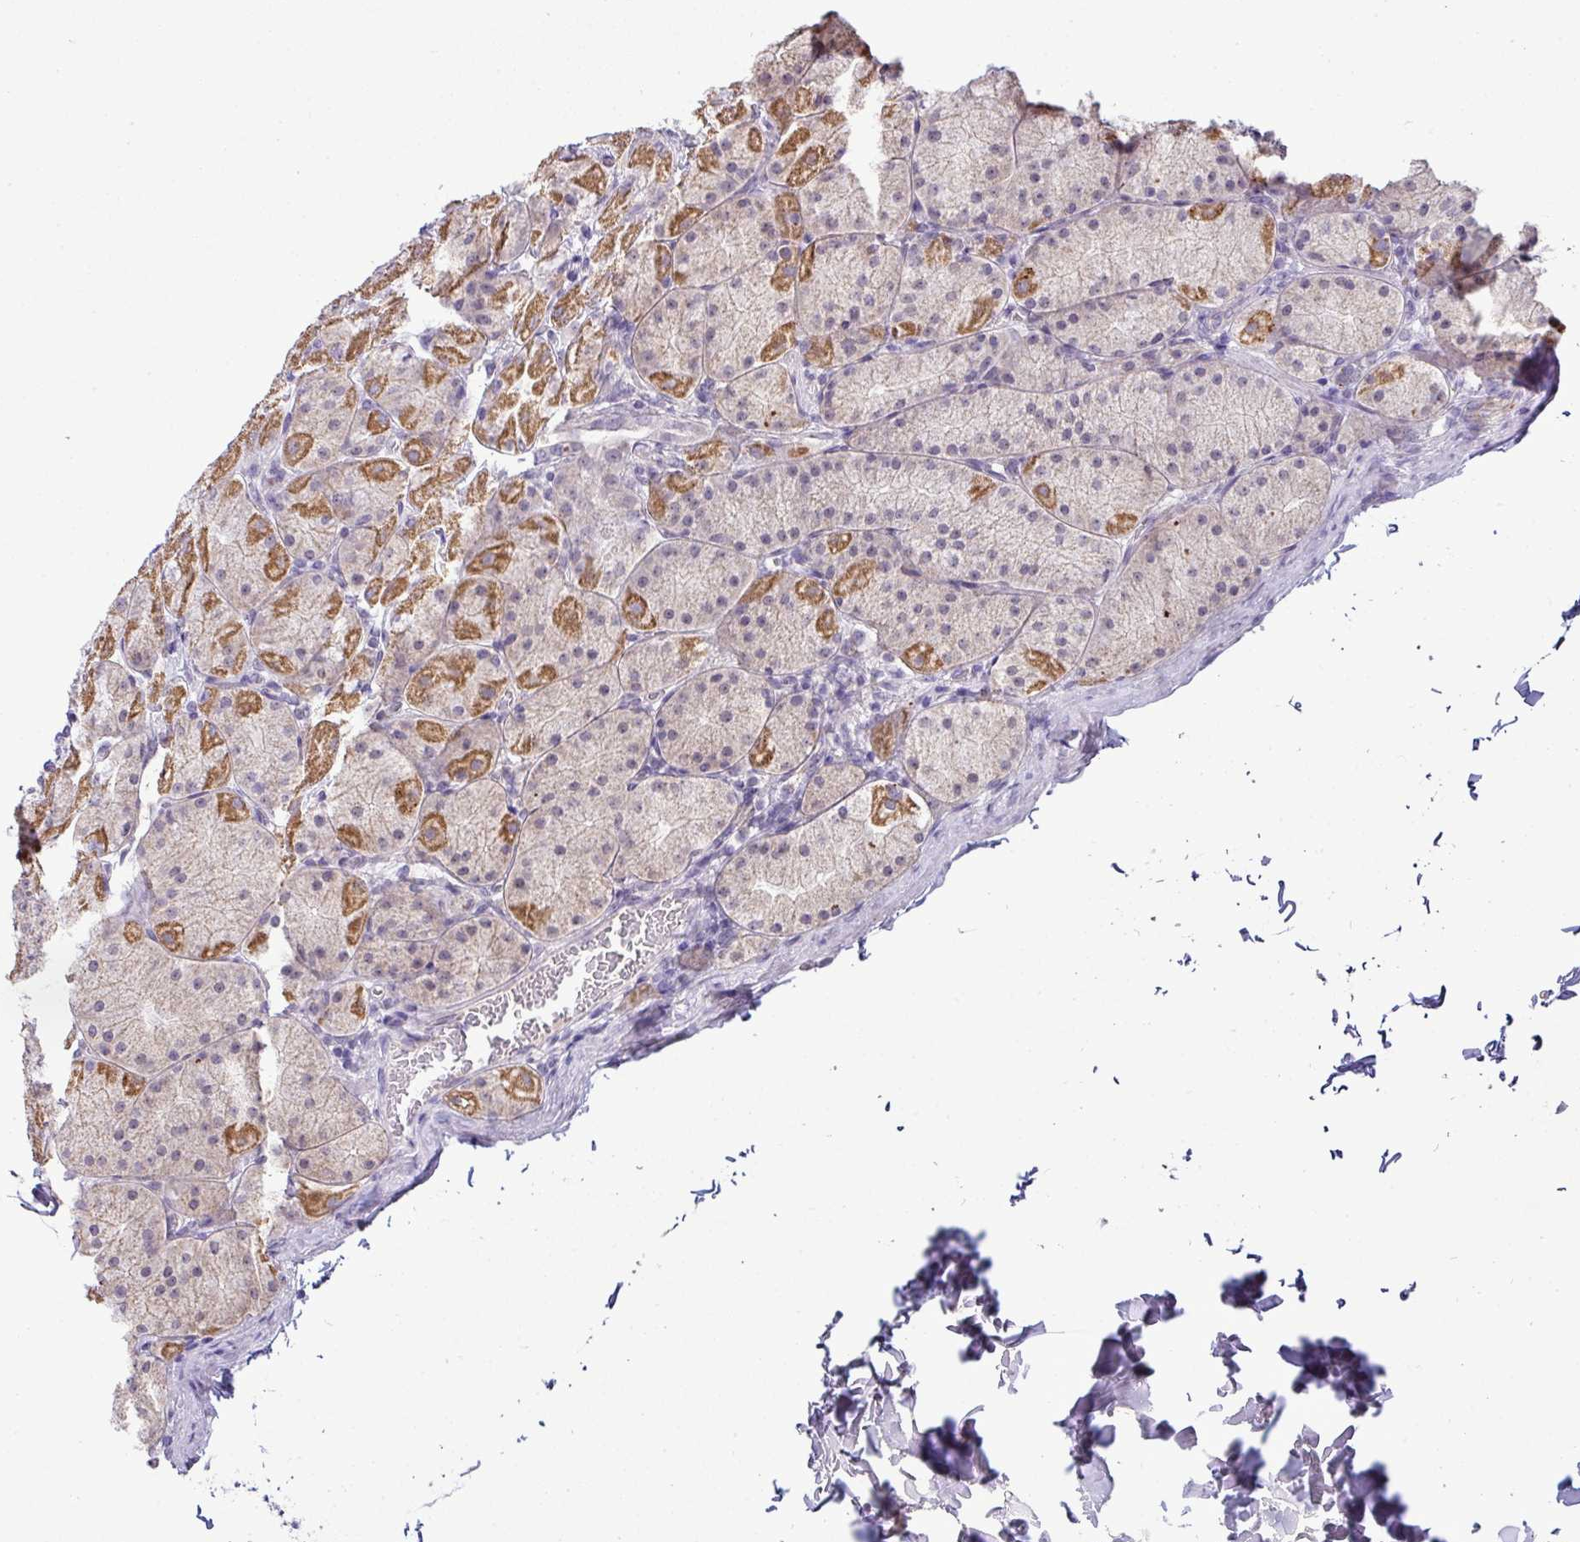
{"staining": {"intensity": "moderate", "quantity": "25%-75%", "location": "cytoplasmic/membranous"}, "tissue": "stomach", "cell_type": "Glandular cells", "image_type": "normal", "snomed": [{"axis": "morphology", "description": "Normal tissue, NOS"}, {"axis": "topography", "description": "Stomach, upper"}], "caption": "Protein staining of unremarkable stomach shows moderate cytoplasmic/membranous staining in about 25%-75% of glandular cells. The staining was performed using DAB (3,3'-diaminobenzidine), with brown indicating positive protein expression. Nuclei are stained blue with hematoxylin.", "gene": "HBEGF", "patient": {"sex": "female", "age": 56}}